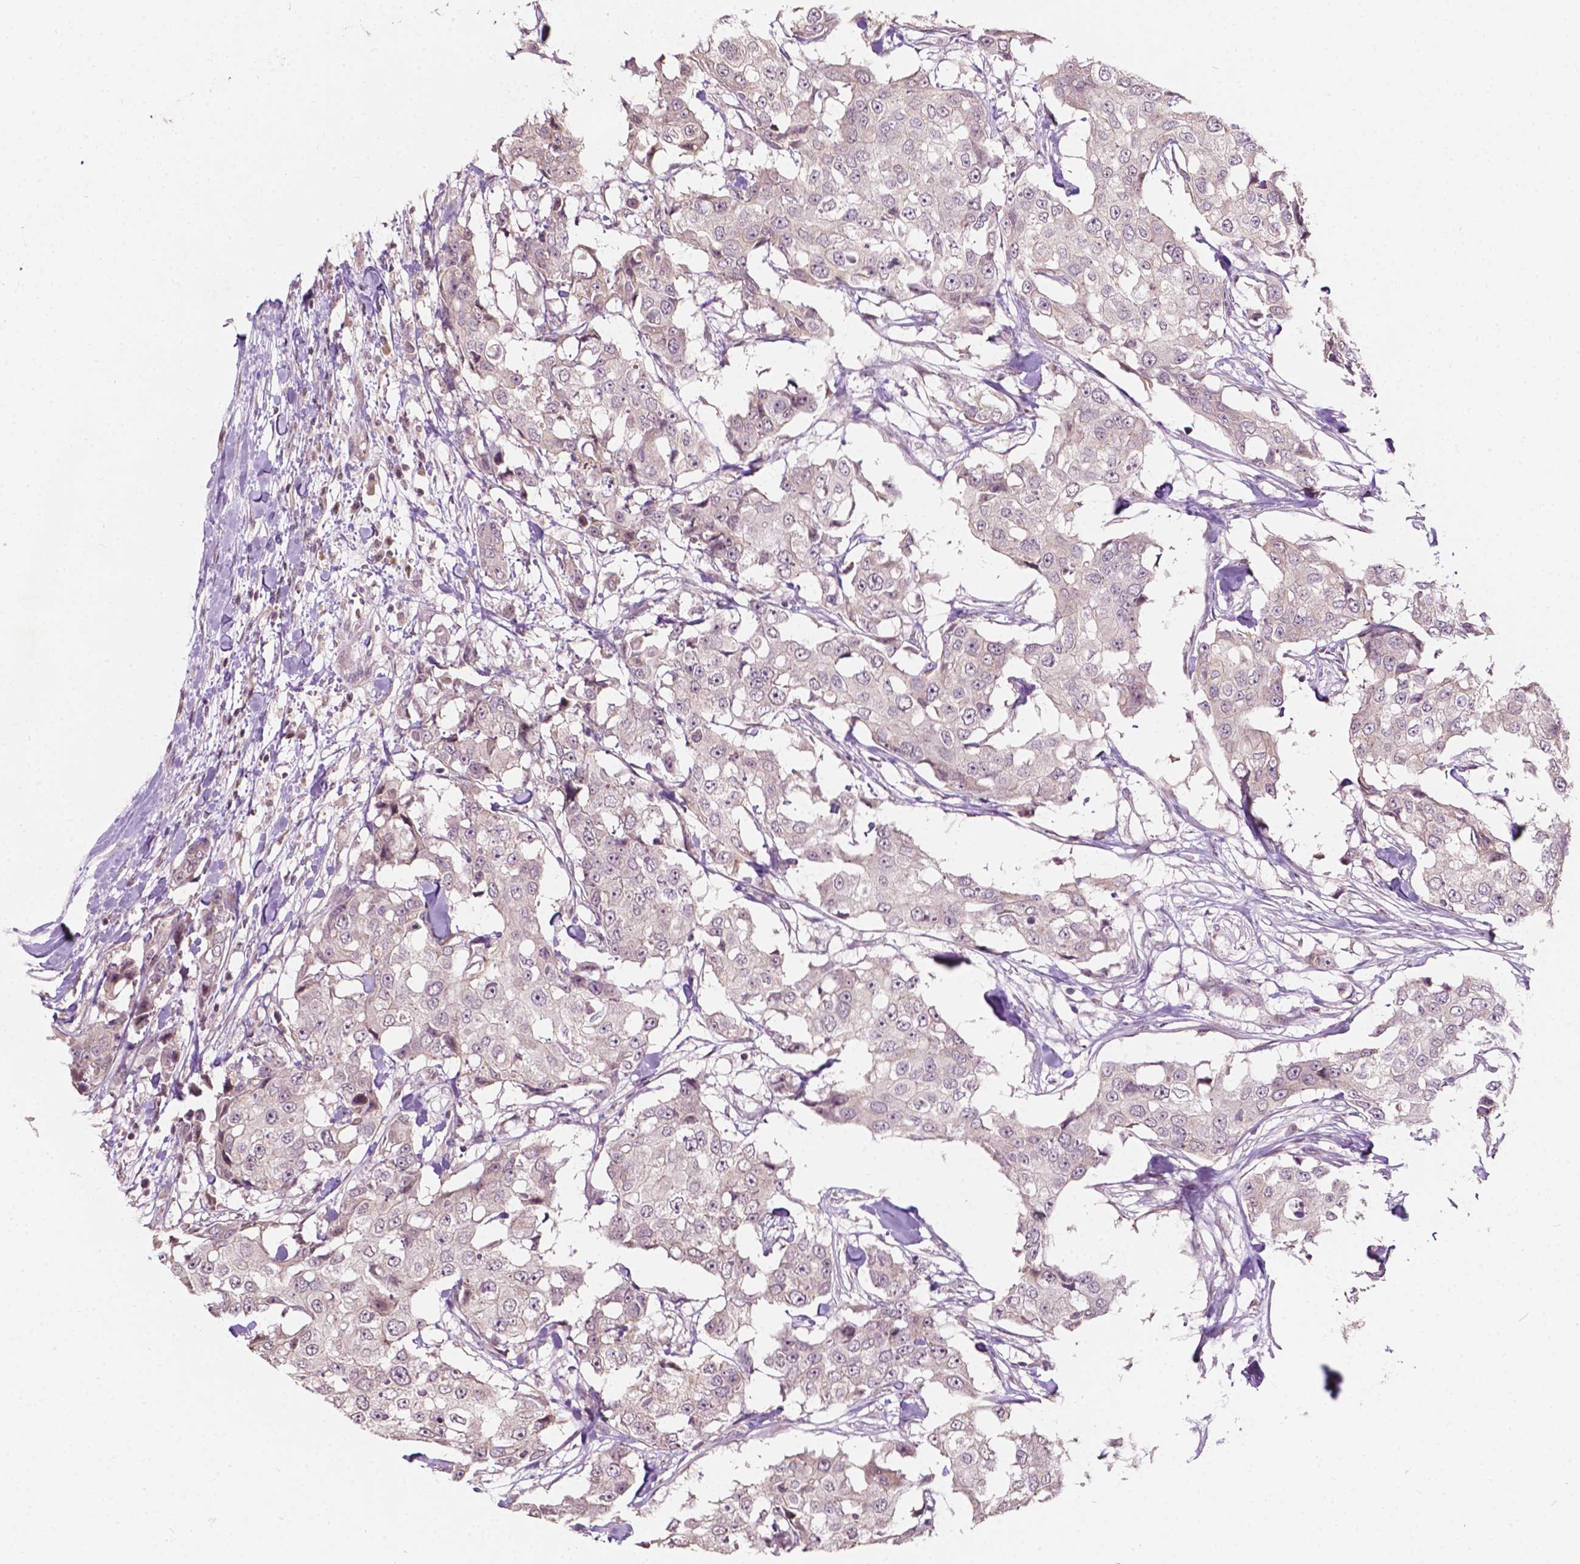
{"staining": {"intensity": "negative", "quantity": "none", "location": "none"}, "tissue": "breast cancer", "cell_type": "Tumor cells", "image_type": "cancer", "snomed": [{"axis": "morphology", "description": "Duct carcinoma"}, {"axis": "topography", "description": "Breast"}], "caption": "The immunohistochemistry (IHC) histopathology image has no significant positivity in tumor cells of breast cancer tissue. Nuclei are stained in blue.", "gene": "NOS1AP", "patient": {"sex": "female", "age": 27}}